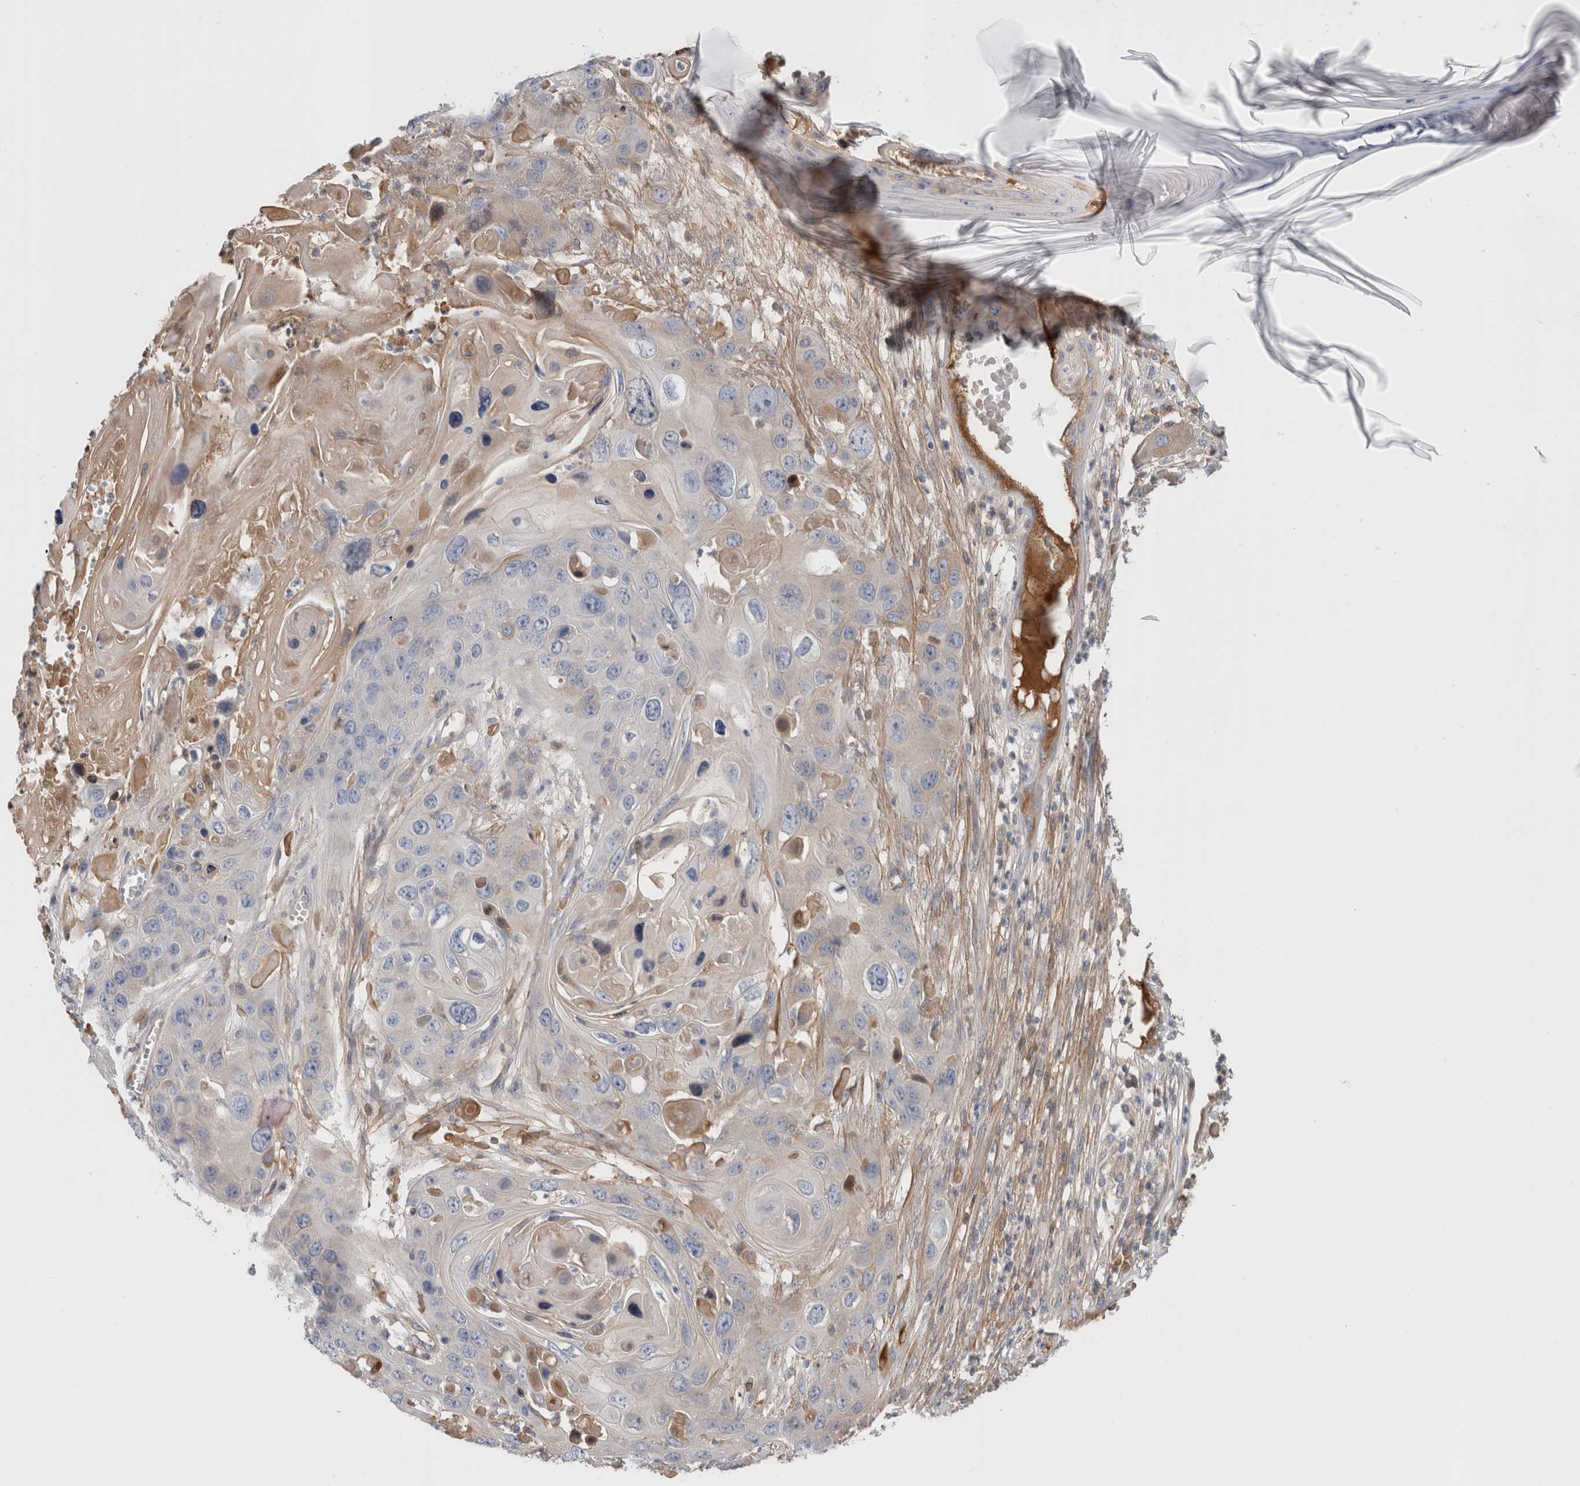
{"staining": {"intensity": "negative", "quantity": "none", "location": "none"}, "tissue": "skin cancer", "cell_type": "Tumor cells", "image_type": "cancer", "snomed": [{"axis": "morphology", "description": "Squamous cell carcinoma, NOS"}, {"axis": "topography", "description": "Skin"}], "caption": "Immunohistochemical staining of human skin cancer demonstrates no significant positivity in tumor cells.", "gene": "CFI", "patient": {"sex": "male", "age": 55}}